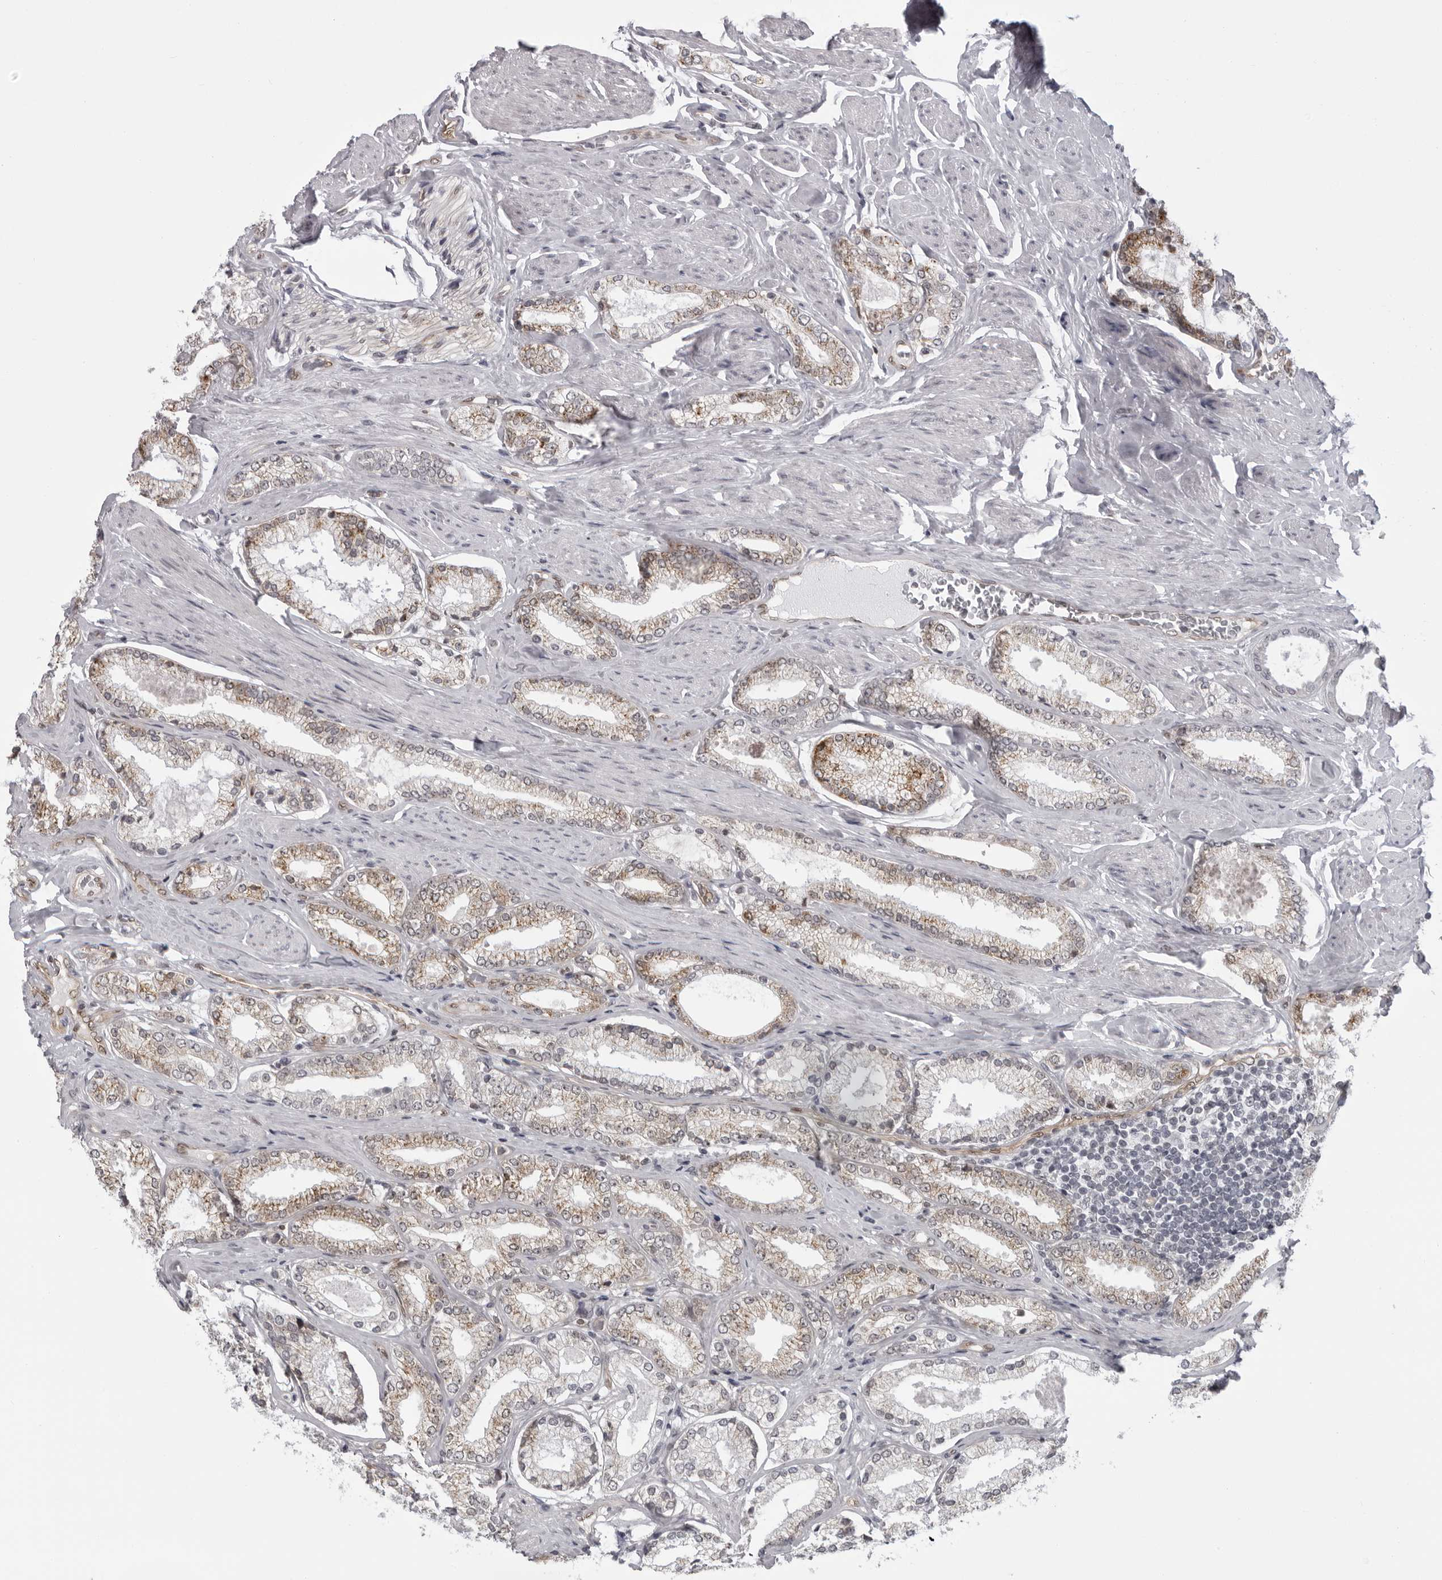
{"staining": {"intensity": "moderate", "quantity": ">75%", "location": "cytoplasmic/membranous"}, "tissue": "prostate cancer", "cell_type": "Tumor cells", "image_type": "cancer", "snomed": [{"axis": "morphology", "description": "Adenocarcinoma, Low grade"}, {"axis": "topography", "description": "Prostate"}], "caption": "Protein staining by immunohistochemistry shows moderate cytoplasmic/membranous expression in approximately >75% of tumor cells in prostate low-grade adenocarcinoma. (DAB IHC, brown staining for protein, blue staining for nuclei).", "gene": "MAPK12", "patient": {"sex": "male", "age": 71}}